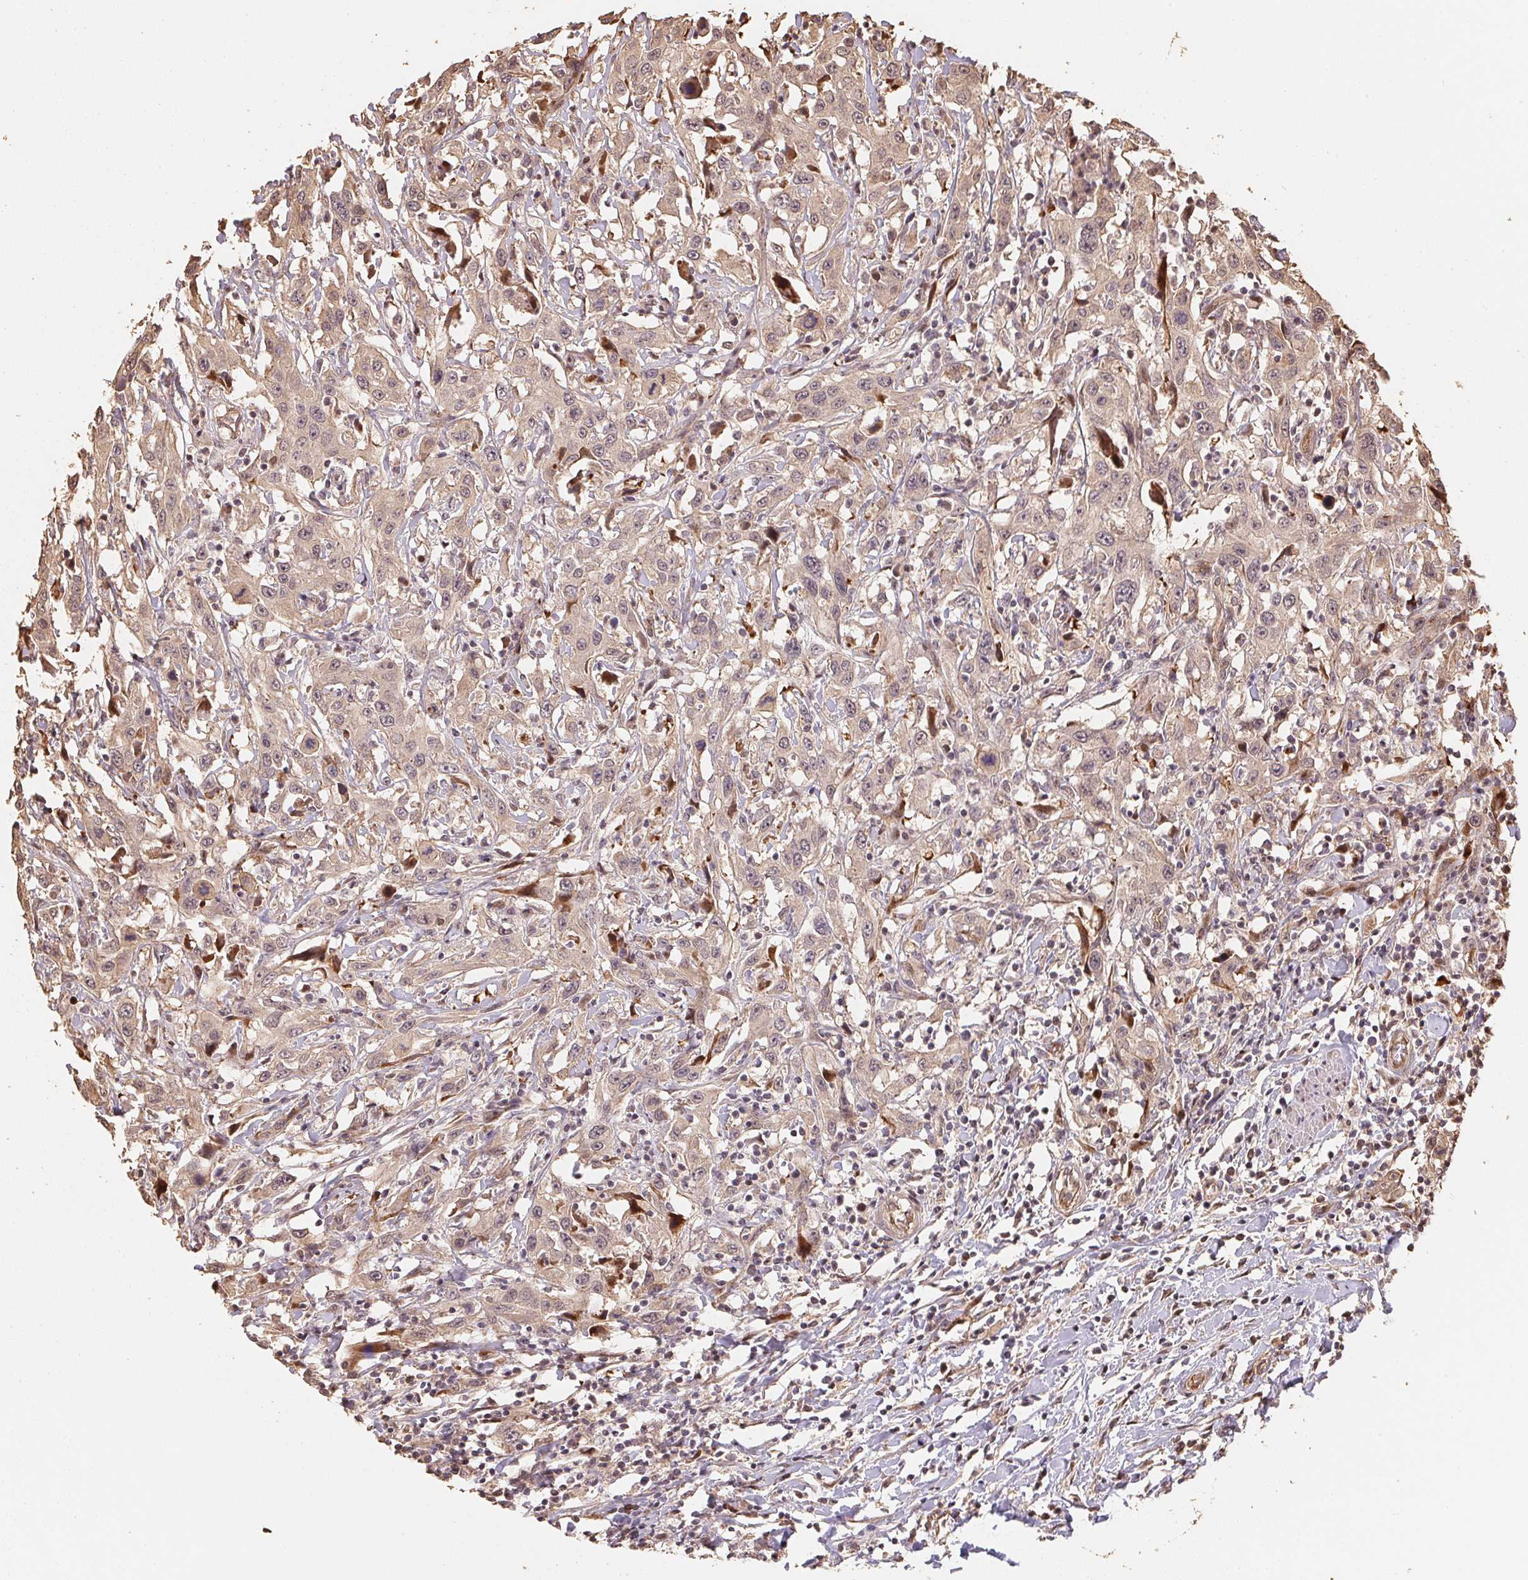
{"staining": {"intensity": "weak", "quantity": ">75%", "location": "cytoplasmic/membranous"}, "tissue": "urothelial cancer", "cell_type": "Tumor cells", "image_type": "cancer", "snomed": [{"axis": "morphology", "description": "Urothelial carcinoma, High grade"}, {"axis": "topography", "description": "Urinary bladder"}], "caption": "Brown immunohistochemical staining in urothelial cancer exhibits weak cytoplasmic/membranous positivity in about >75% of tumor cells.", "gene": "TMEM222", "patient": {"sex": "male", "age": 61}}